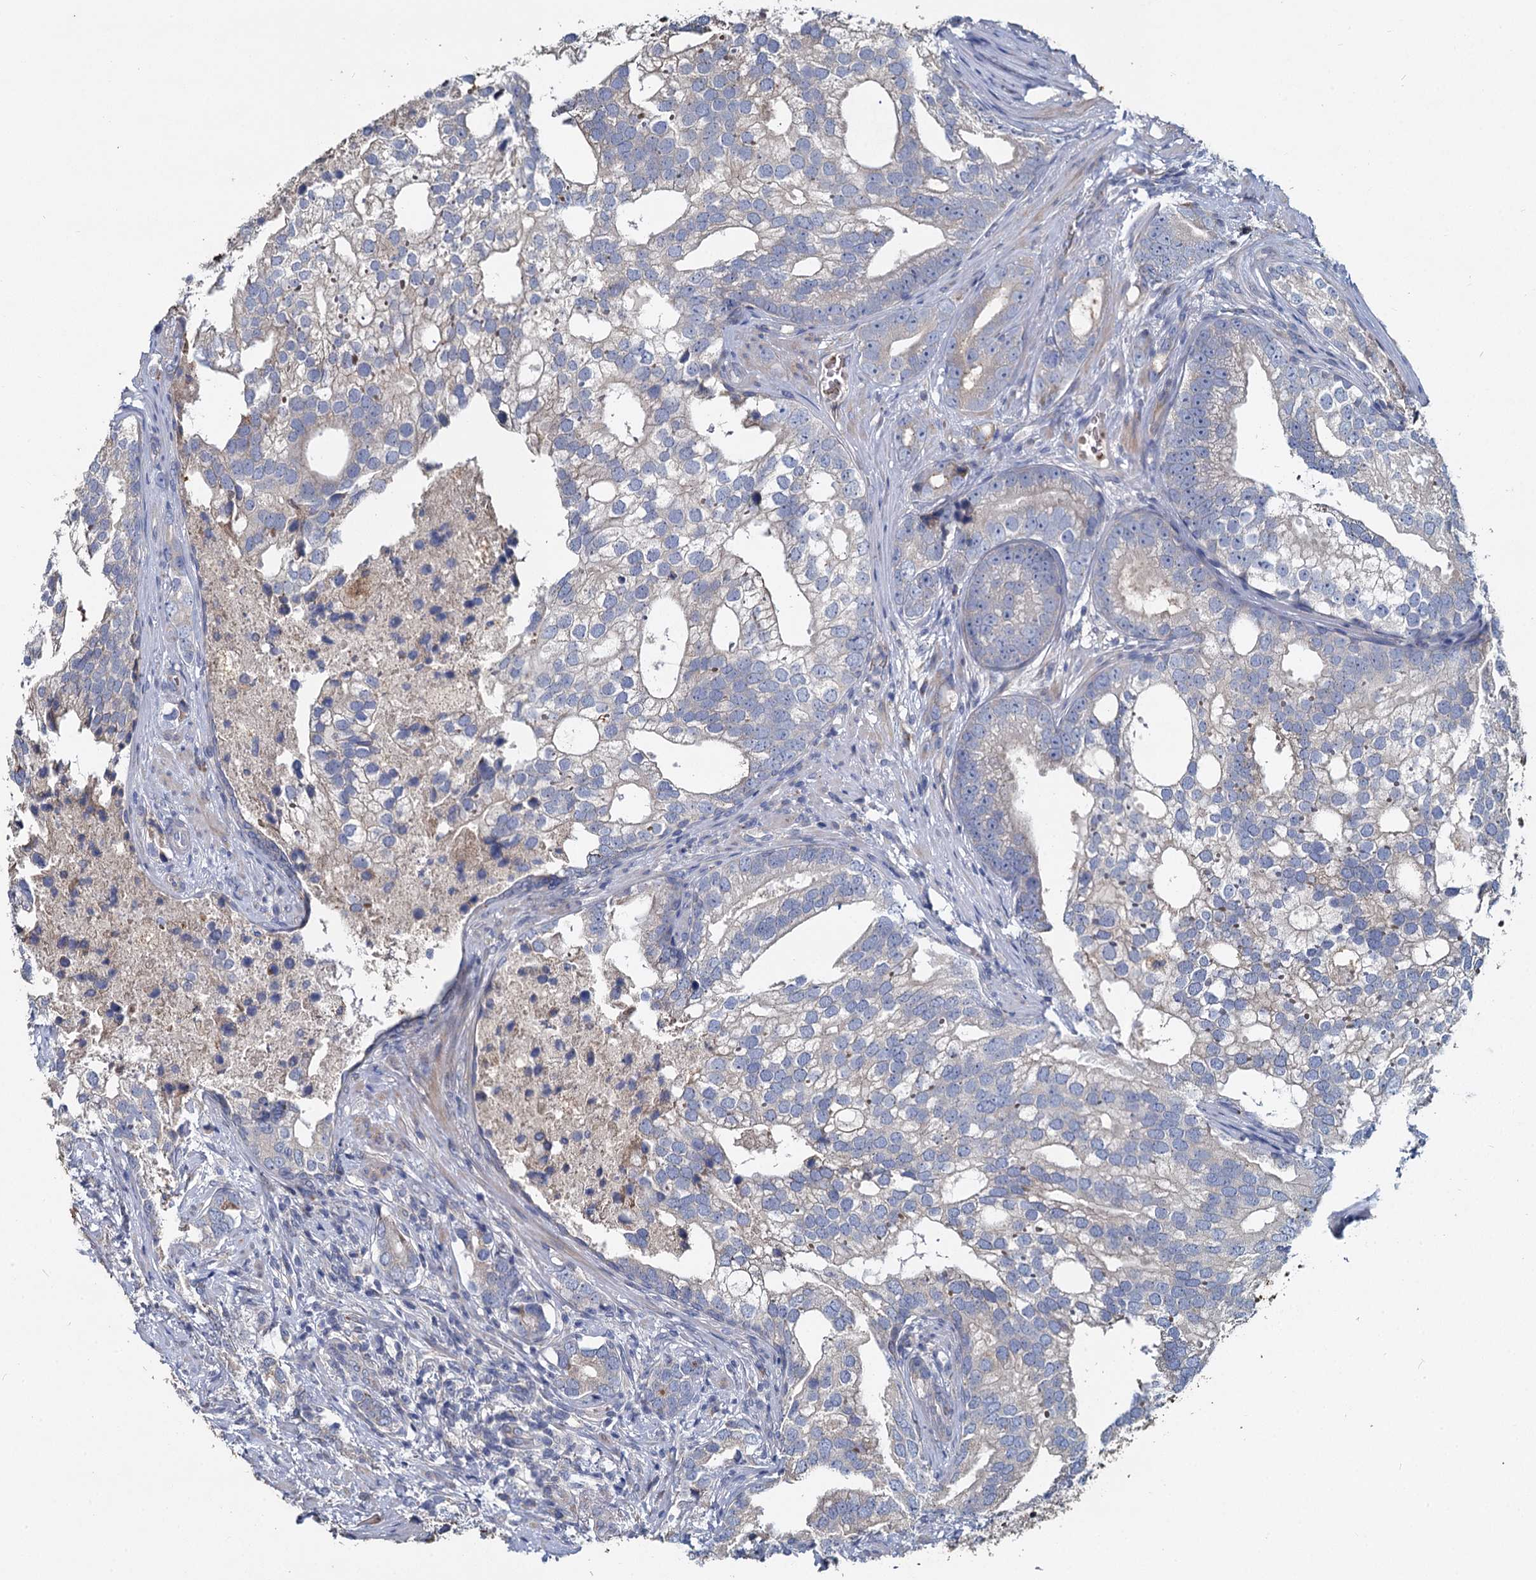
{"staining": {"intensity": "negative", "quantity": "none", "location": "none"}, "tissue": "prostate cancer", "cell_type": "Tumor cells", "image_type": "cancer", "snomed": [{"axis": "morphology", "description": "Adenocarcinoma, High grade"}, {"axis": "topography", "description": "Prostate"}], "caption": "Adenocarcinoma (high-grade) (prostate) was stained to show a protein in brown. There is no significant expression in tumor cells.", "gene": "TCTN2", "patient": {"sex": "male", "age": 75}}